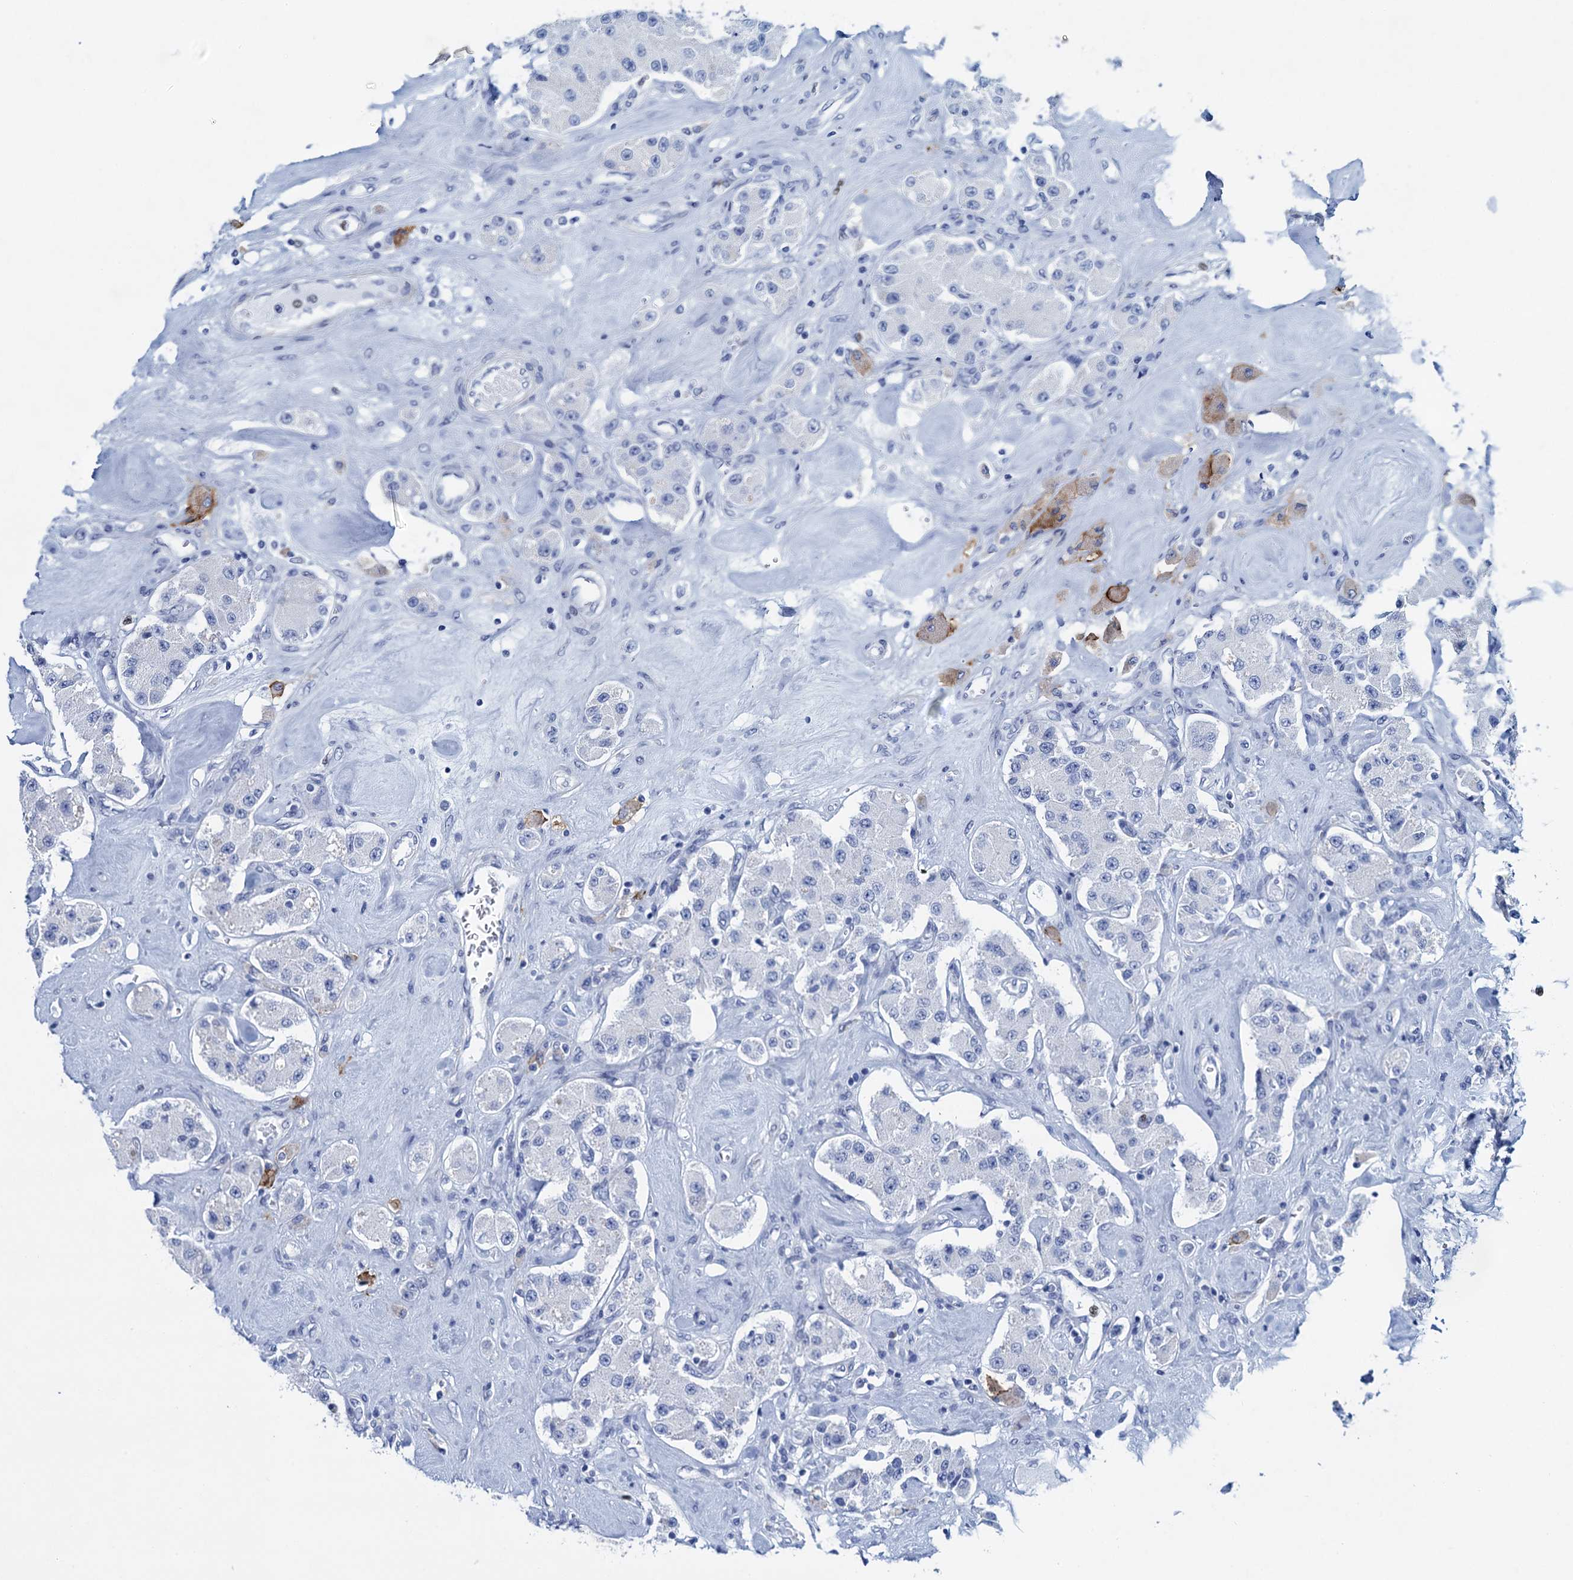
{"staining": {"intensity": "negative", "quantity": "none", "location": "none"}, "tissue": "carcinoid", "cell_type": "Tumor cells", "image_type": "cancer", "snomed": [{"axis": "morphology", "description": "Carcinoid, malignant, NOS"}, {"axis": "topography", "description": "Pancreas"}], "caption": "Human carcinoid stained for a protein using immunohistochemistry (IHC) reveals no positivity in tumor cells.", "gene": "RHCG", "patient": {"sex": "male", "age": 41}}